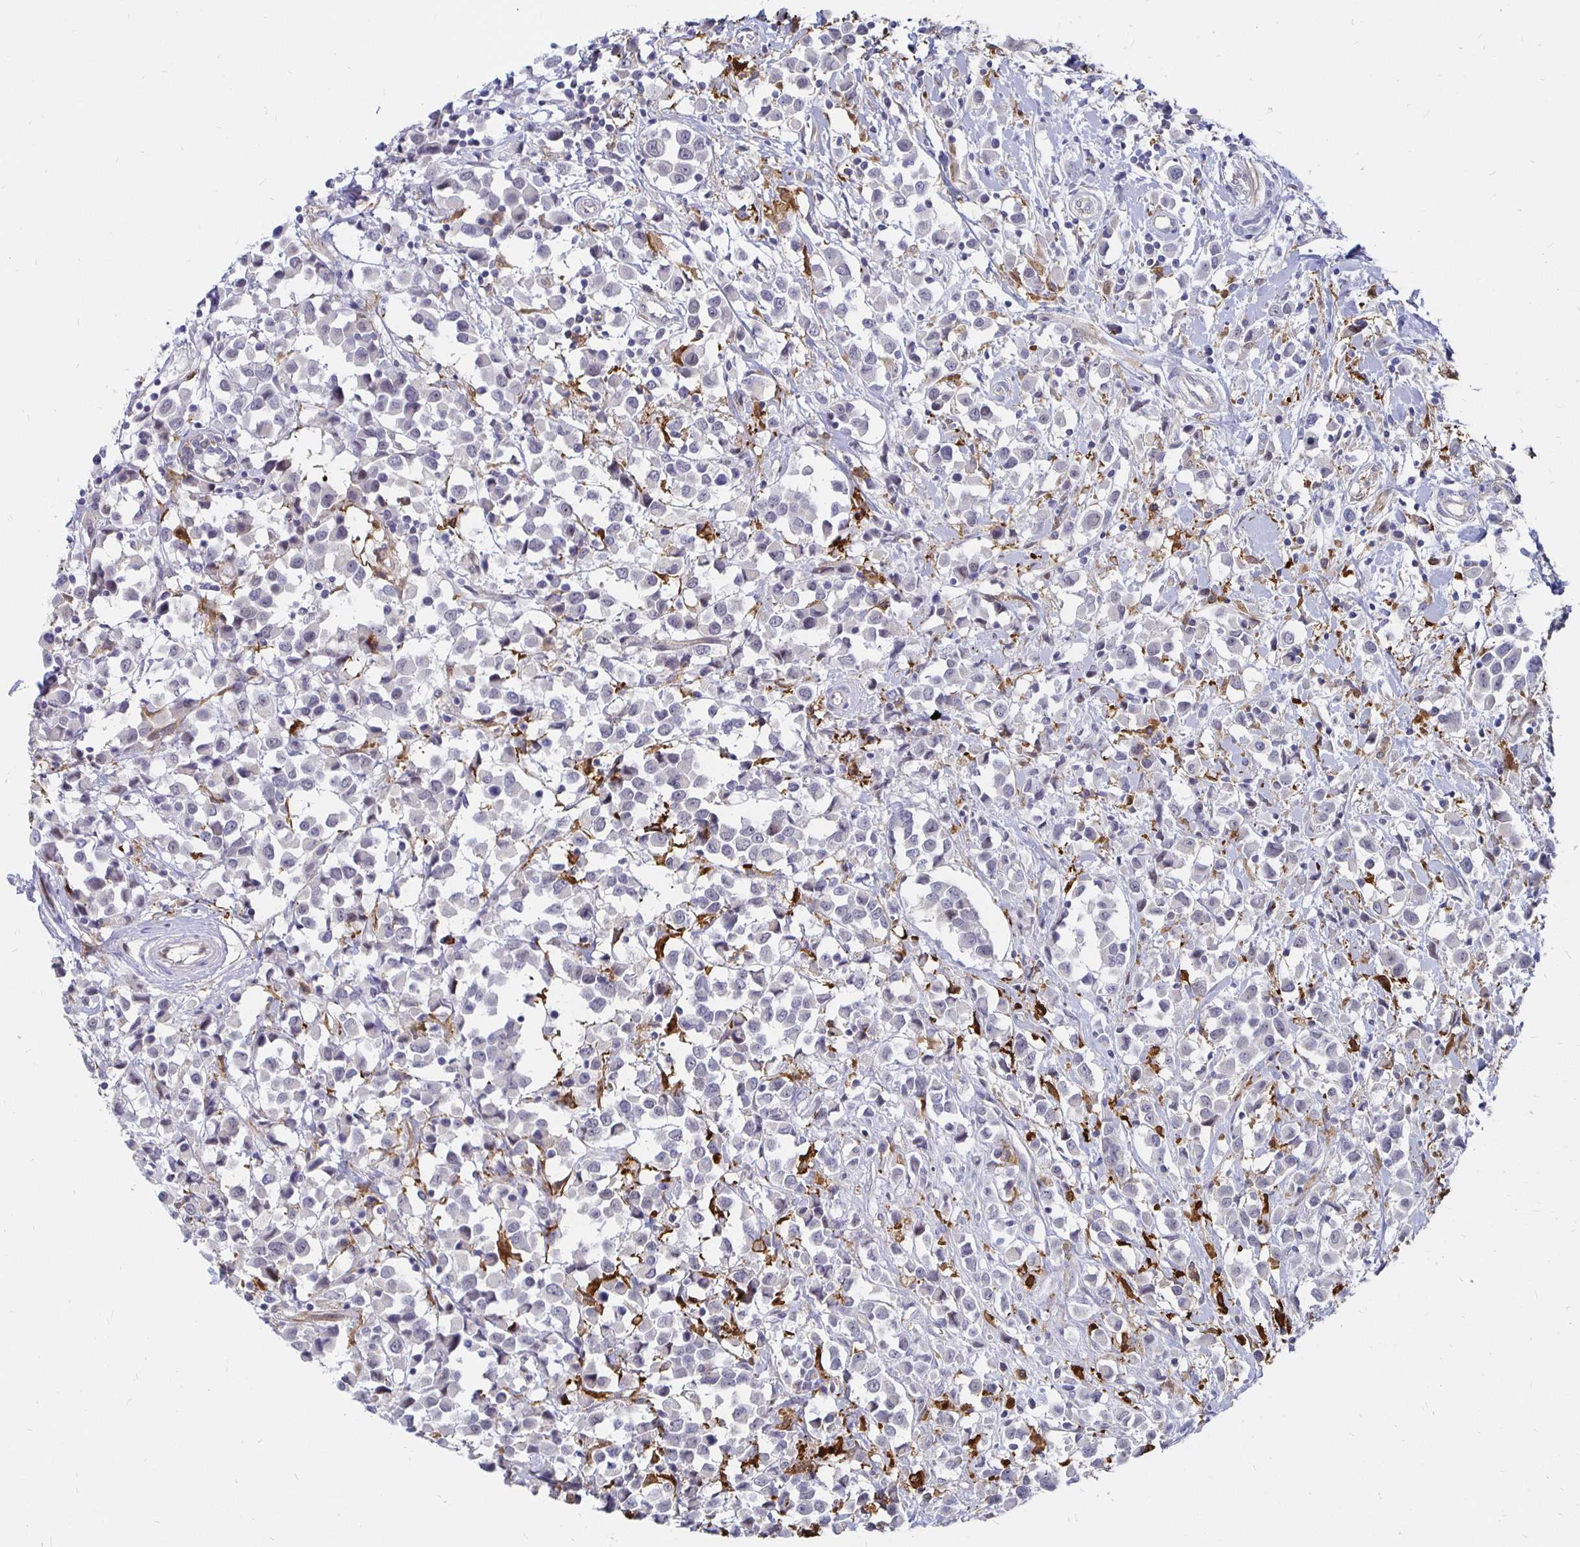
{"staining": {"intensity": "negative", "quantity": "none", "location": "none"}, "tissue": "breast cancer", "cell_type": "Tumor cells", "image_type": "cancer", "snomed": [{"axis": "morphology", "description": "Duct carcinoma"}, {"axis": "topography", "description": "Breast"}], "caption": "The IHC image has no significant expression in tumor cells of invasive ductal carcinoma (breast) tissue. (Stains: DAB IHC with hematoxylin counter stain, Microscopy: brightfield microscopy at high magnification).", "gene": "CCDC85A", "patient": {"sex": "female", "age": 61}}